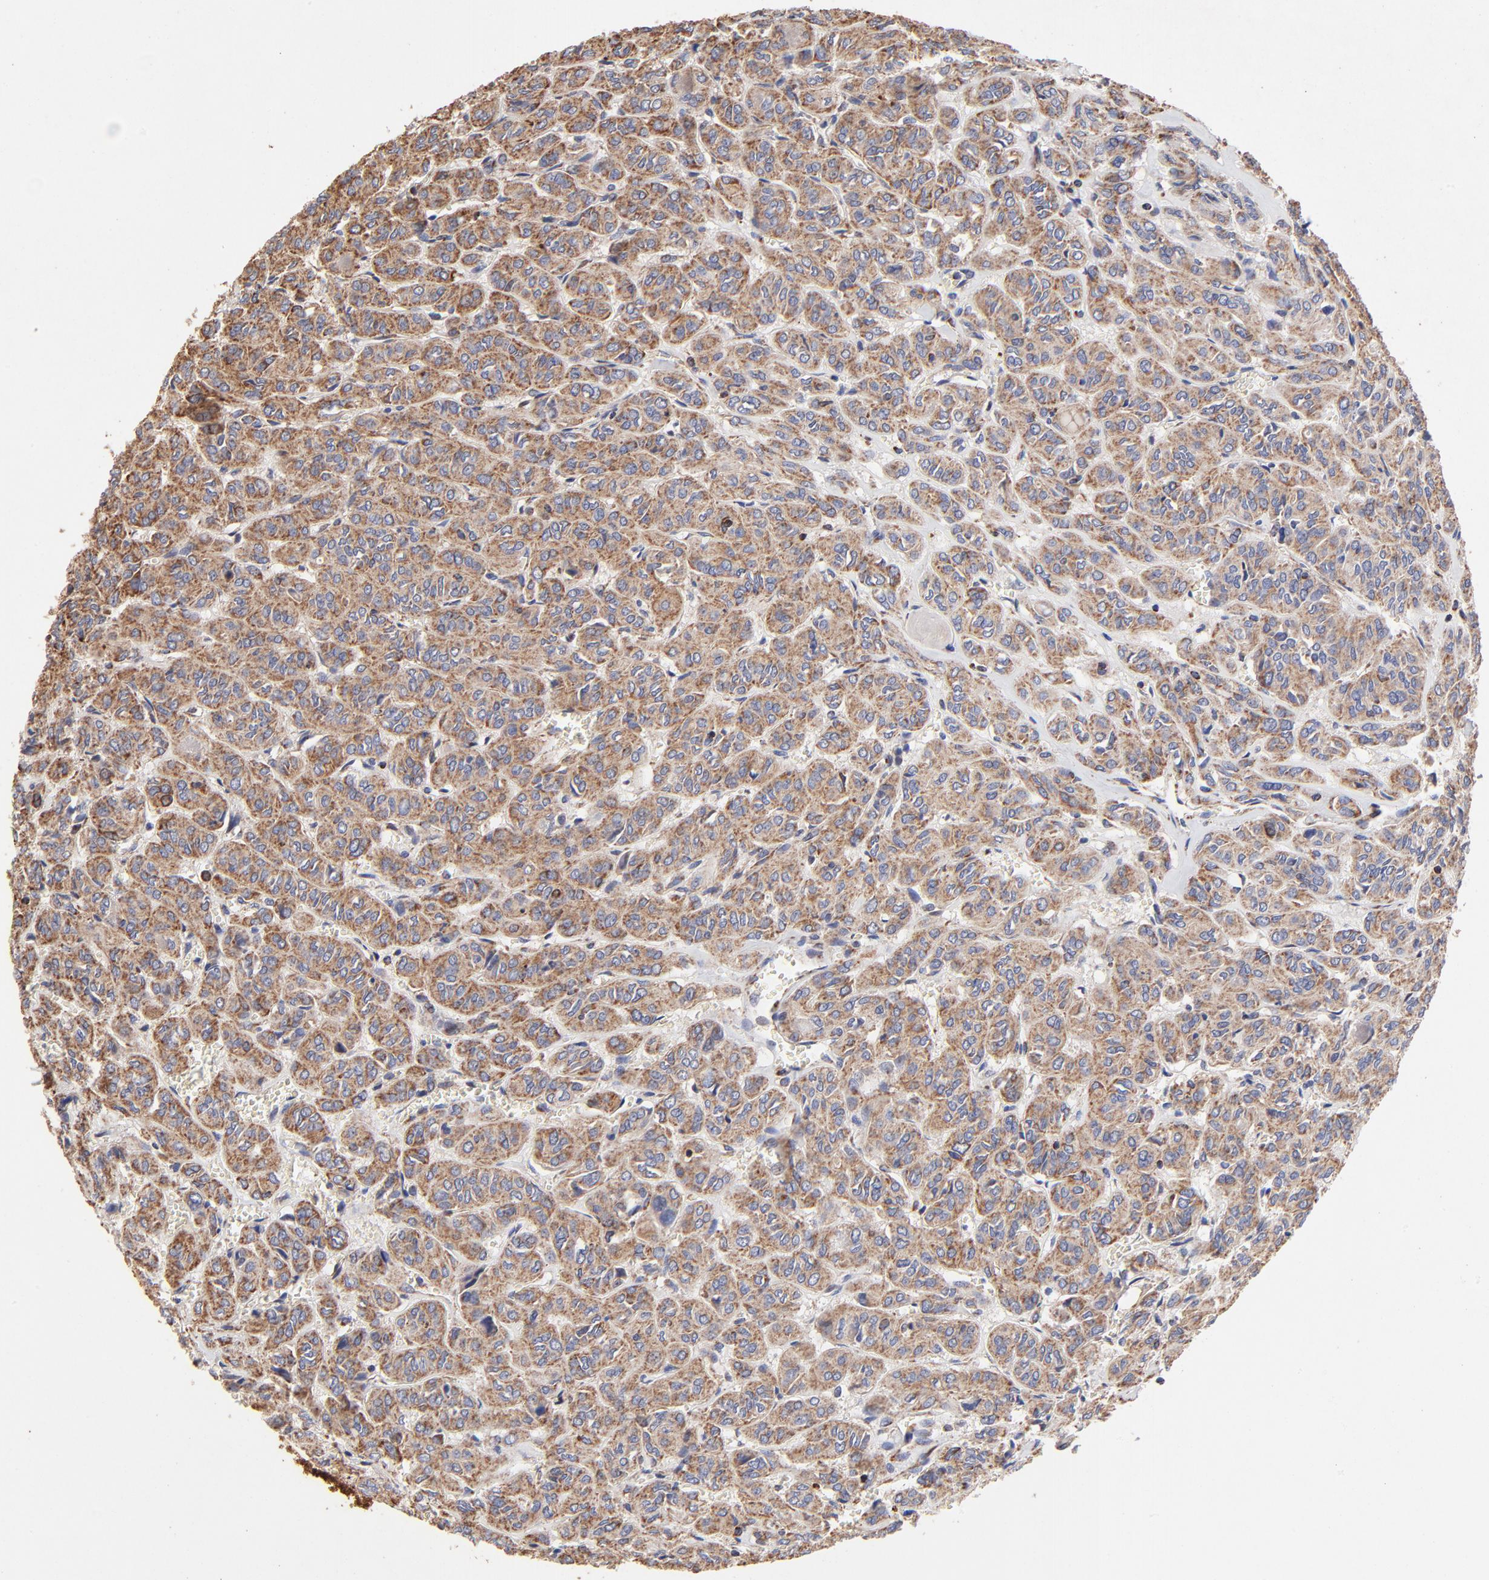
{"staining": {"intensity": "moderate", "quantity": ">75%", "location": "cytoplasmic/membranous"}, "tissue": "thyroid cancer", "cell_type": "Tumor cells", "image_type": "cancer", "snomed": [{"axis": "morphology", "description": "Follicular adenoma carcinoma, NOS"}, {"axis": "topography", "description": "Thyroid gland"}], "caption": "Brown immunohistochemical staining in human thyroid follicular adenoma carcinoma demonstrates moderate cytoplasmic/membranous staining in approximately >75% of tumor cells.", "gene": "SSBP1", "patient": {"sex": "female", "age": 71}}